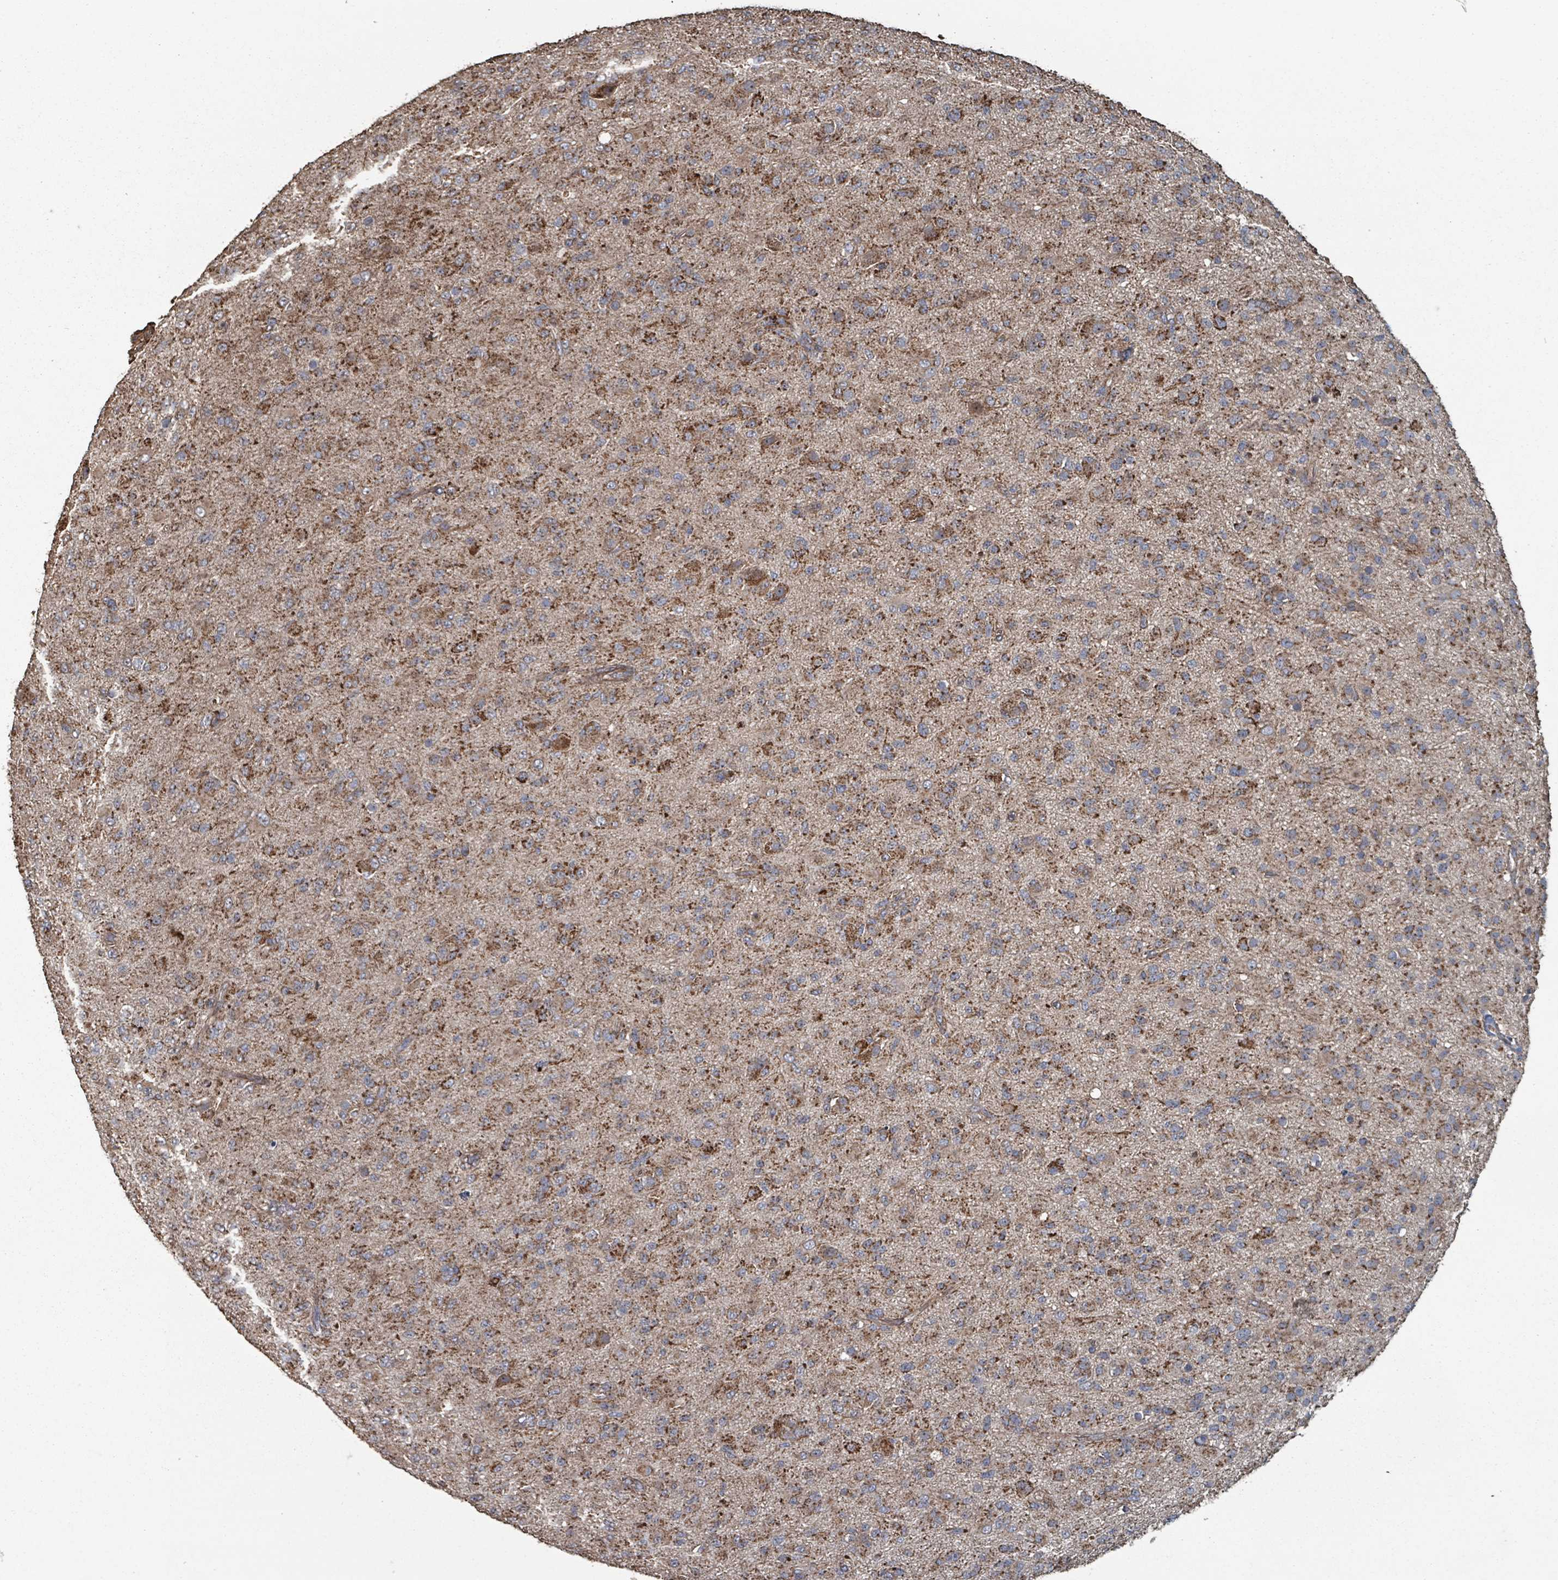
{"staining": {"intensity": "moderate", "quantity": "25%-75%", "location": "cytoplasmic/membranous"}, "tissue": "glioma", "cell_type": "Tumor cells", "image_type": "cancer", "snomed": [{"axis": "morphology", "description": "Glioma, malignant, Low grade"}, {"axis": "topography", "description": "Brain"}], "caption": "An image of low-grade glioma (malignant) stained for a protein shows moderate cytoplasmic/membranous brown staining in tumor cells.", "gene": "MRPL4", "patient": {"sex": "male", "age": 65}}